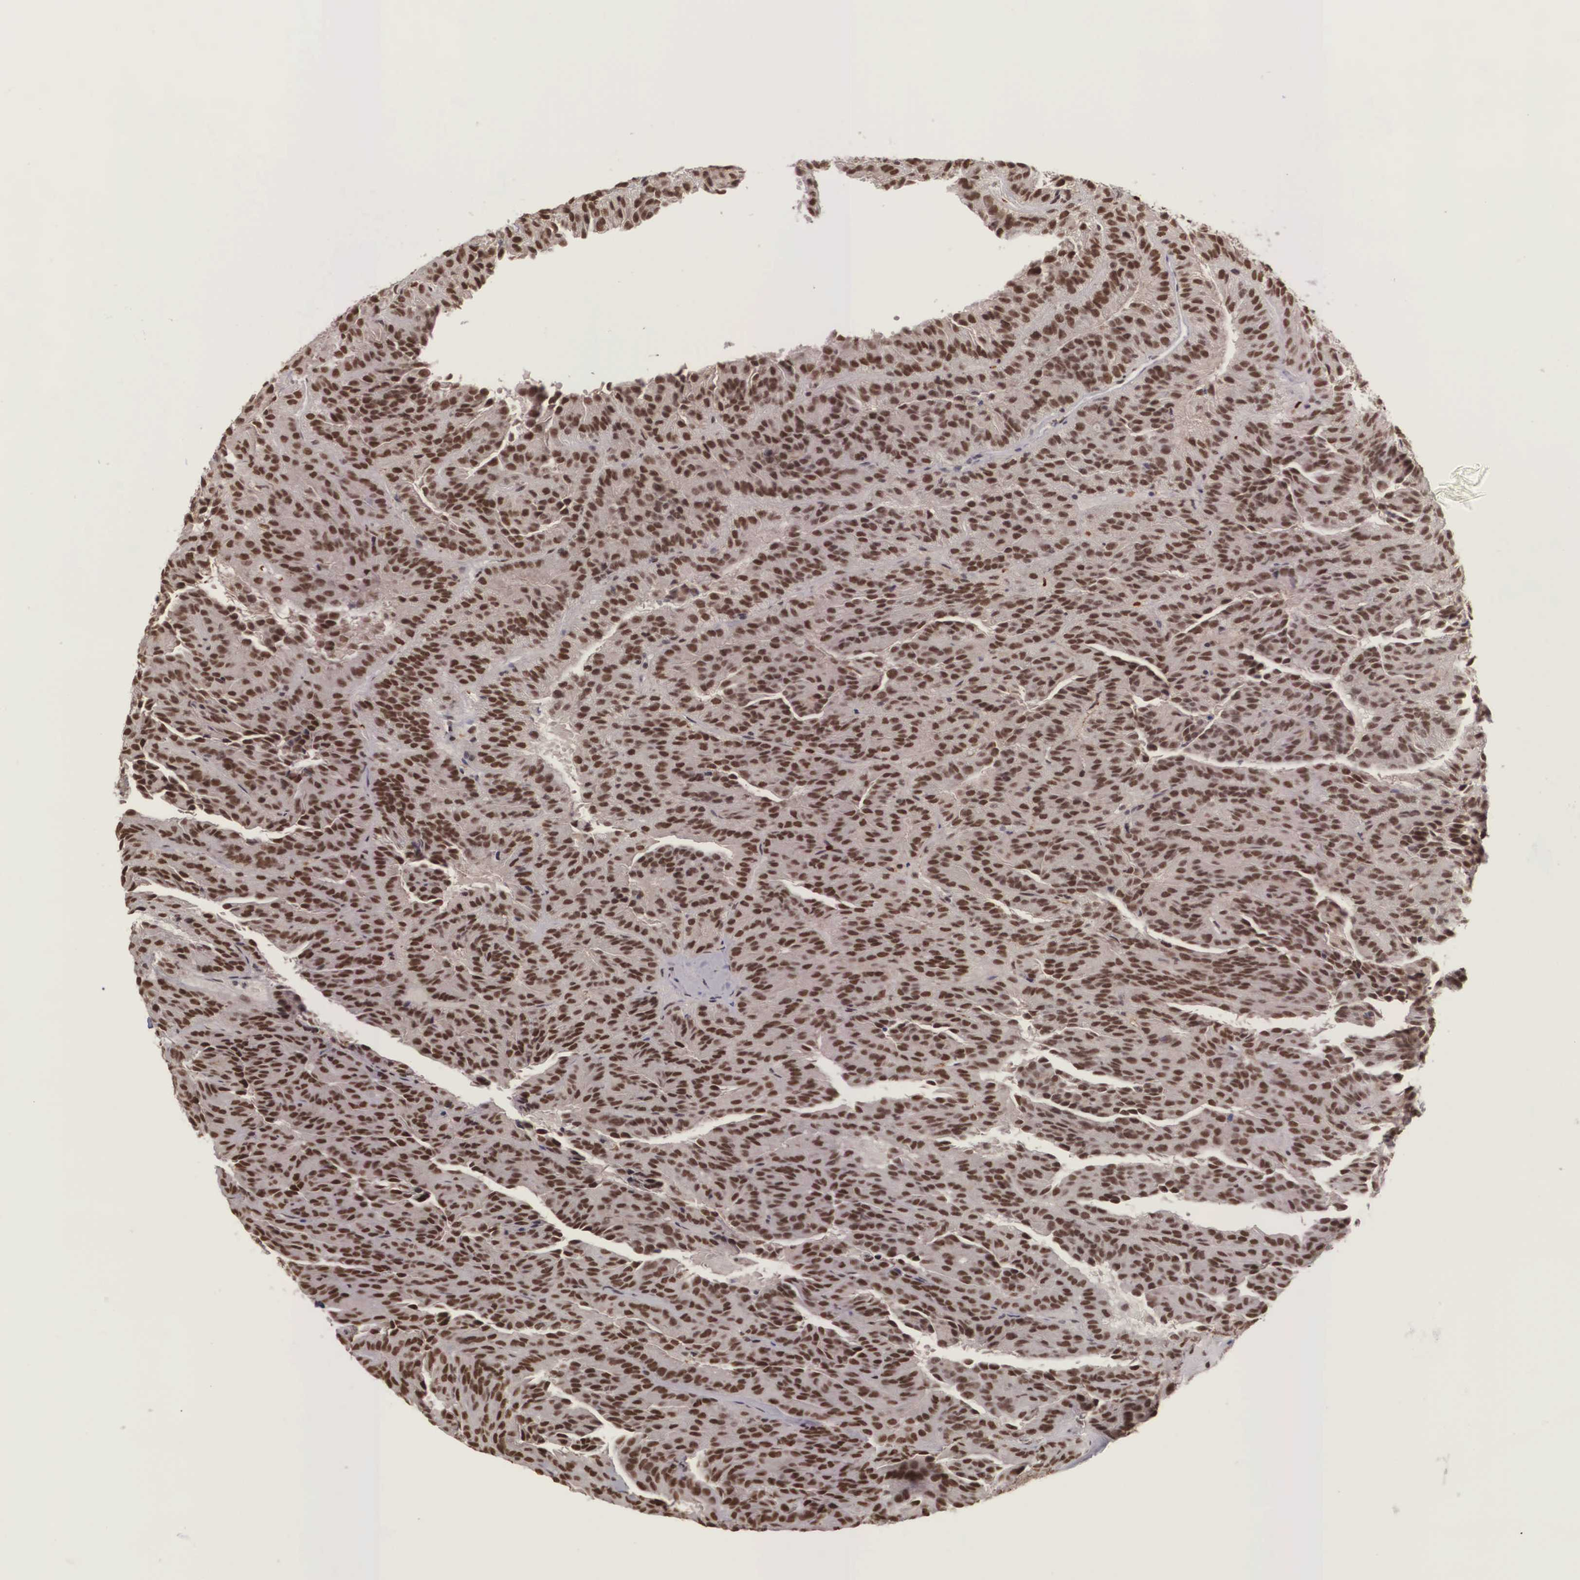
{"staining": {"intensity": "strong", "quantity": ">75%", "location": "nuclear"}, "tissue": "renal cancer", "cell_type": "Tumor cells", "image_type": "cancer", "snomed": [{"axis": "morphology", "description": "Adenocarcinoma, NOS"}, {"axis": "topography", "description": "Kidney"}], "caption": "This micrograph exhibits immunohistochemistry (IHC) staining of renal cancer (adenocarcinoma), with high strong nuclear positivity in about >75% of tumor cells.", "gene": "POLR2F", "patient": {"sex": "male", "age": 46}}